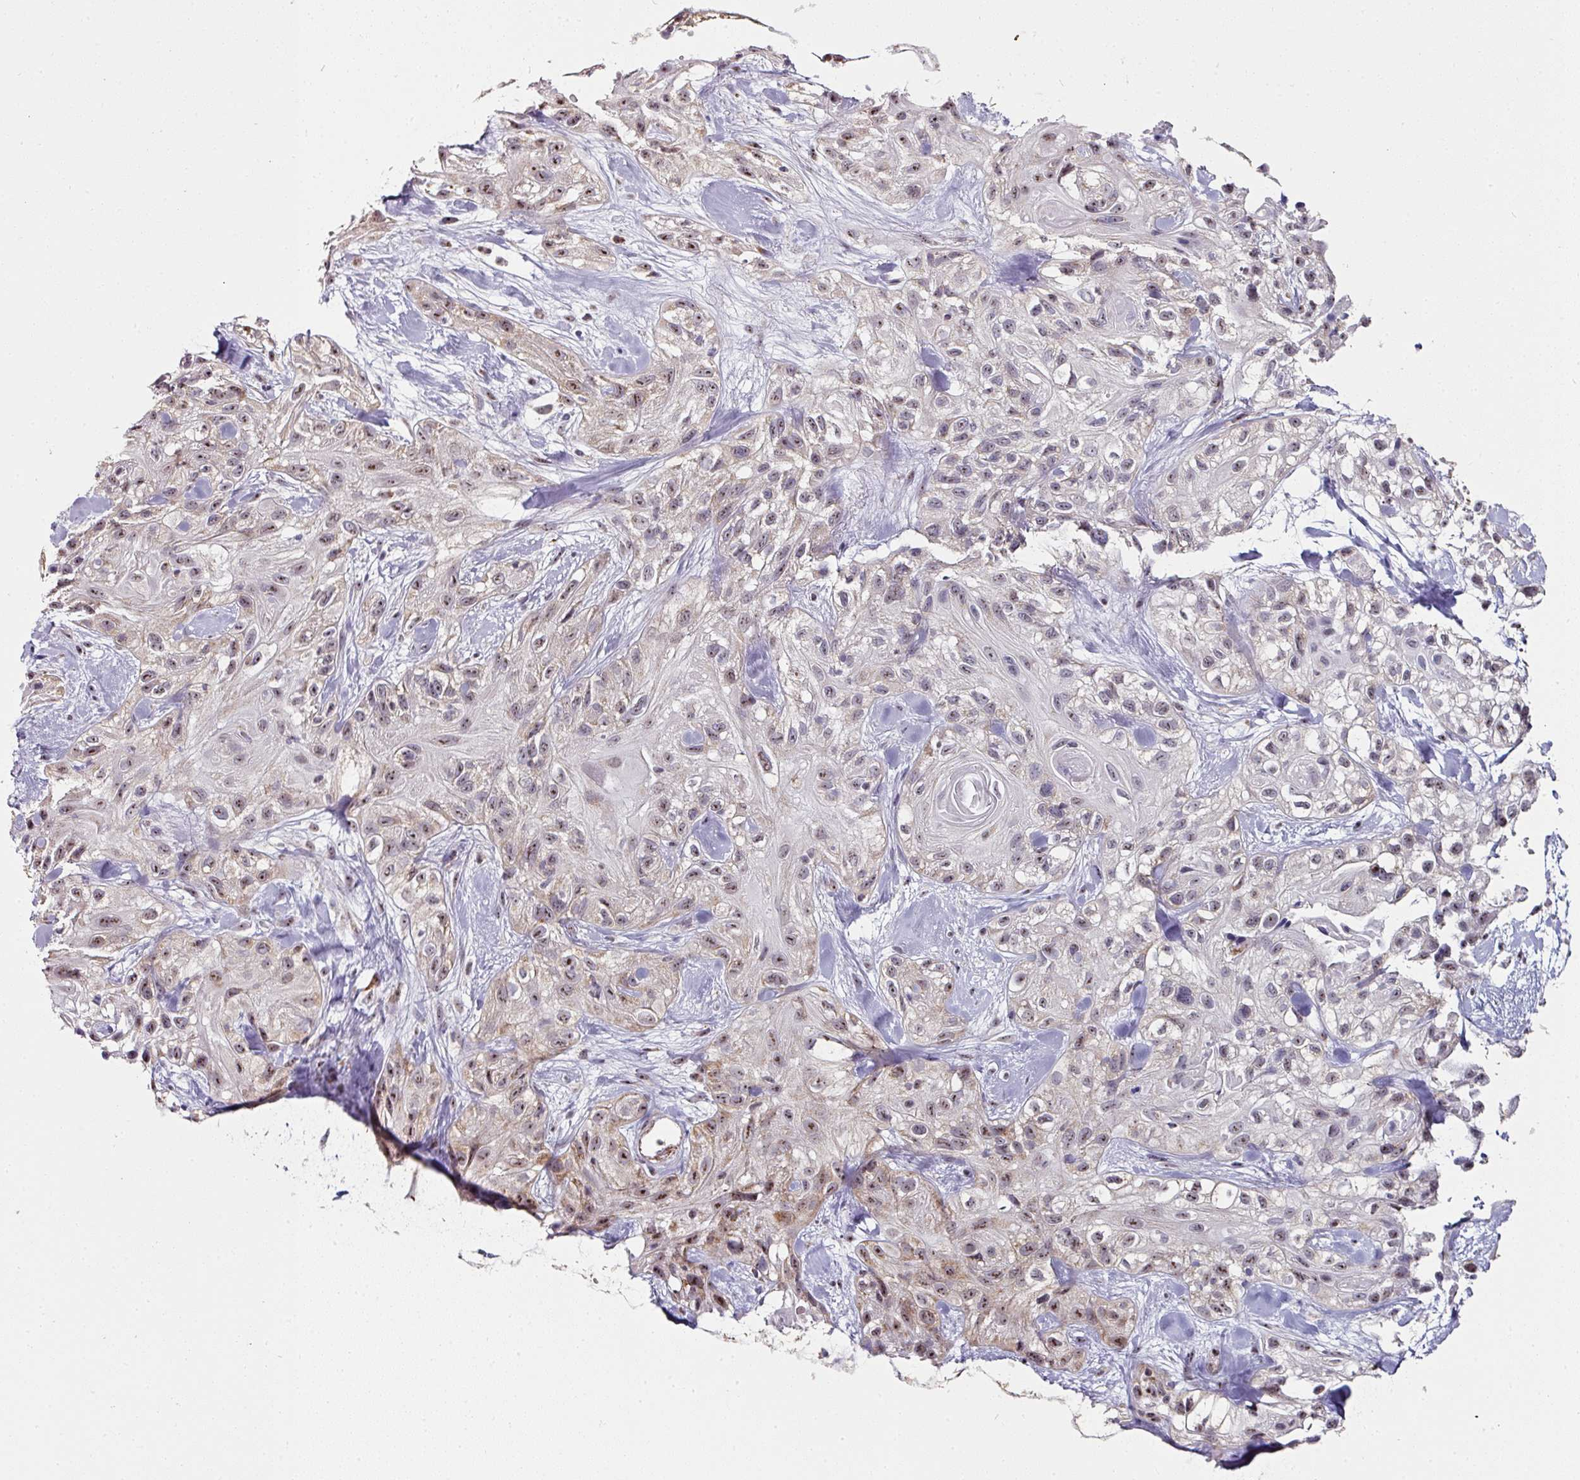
{"staining": {"intensity": "weak", "quantity": "25%-75%", "location": "cytoplasmic/membranous,nuclear"}, "tissue": "skin cancer", "cell_type": "Tumor cells", "image_type": "cancer", "snomed": [{"axis": "morphology", "description": "Squamous cell carcinoma, NOS"}, {"axis": "topography", "description": "Skin"}], "caption": "Weak cytoplasmic/membranous and nuclear protein expression is appreciated in about 25%-75% of tumor cells in skin squamous cell carcinoma.", "gene": "NACC2", "patient": {"sex": "male", "age": 82}}